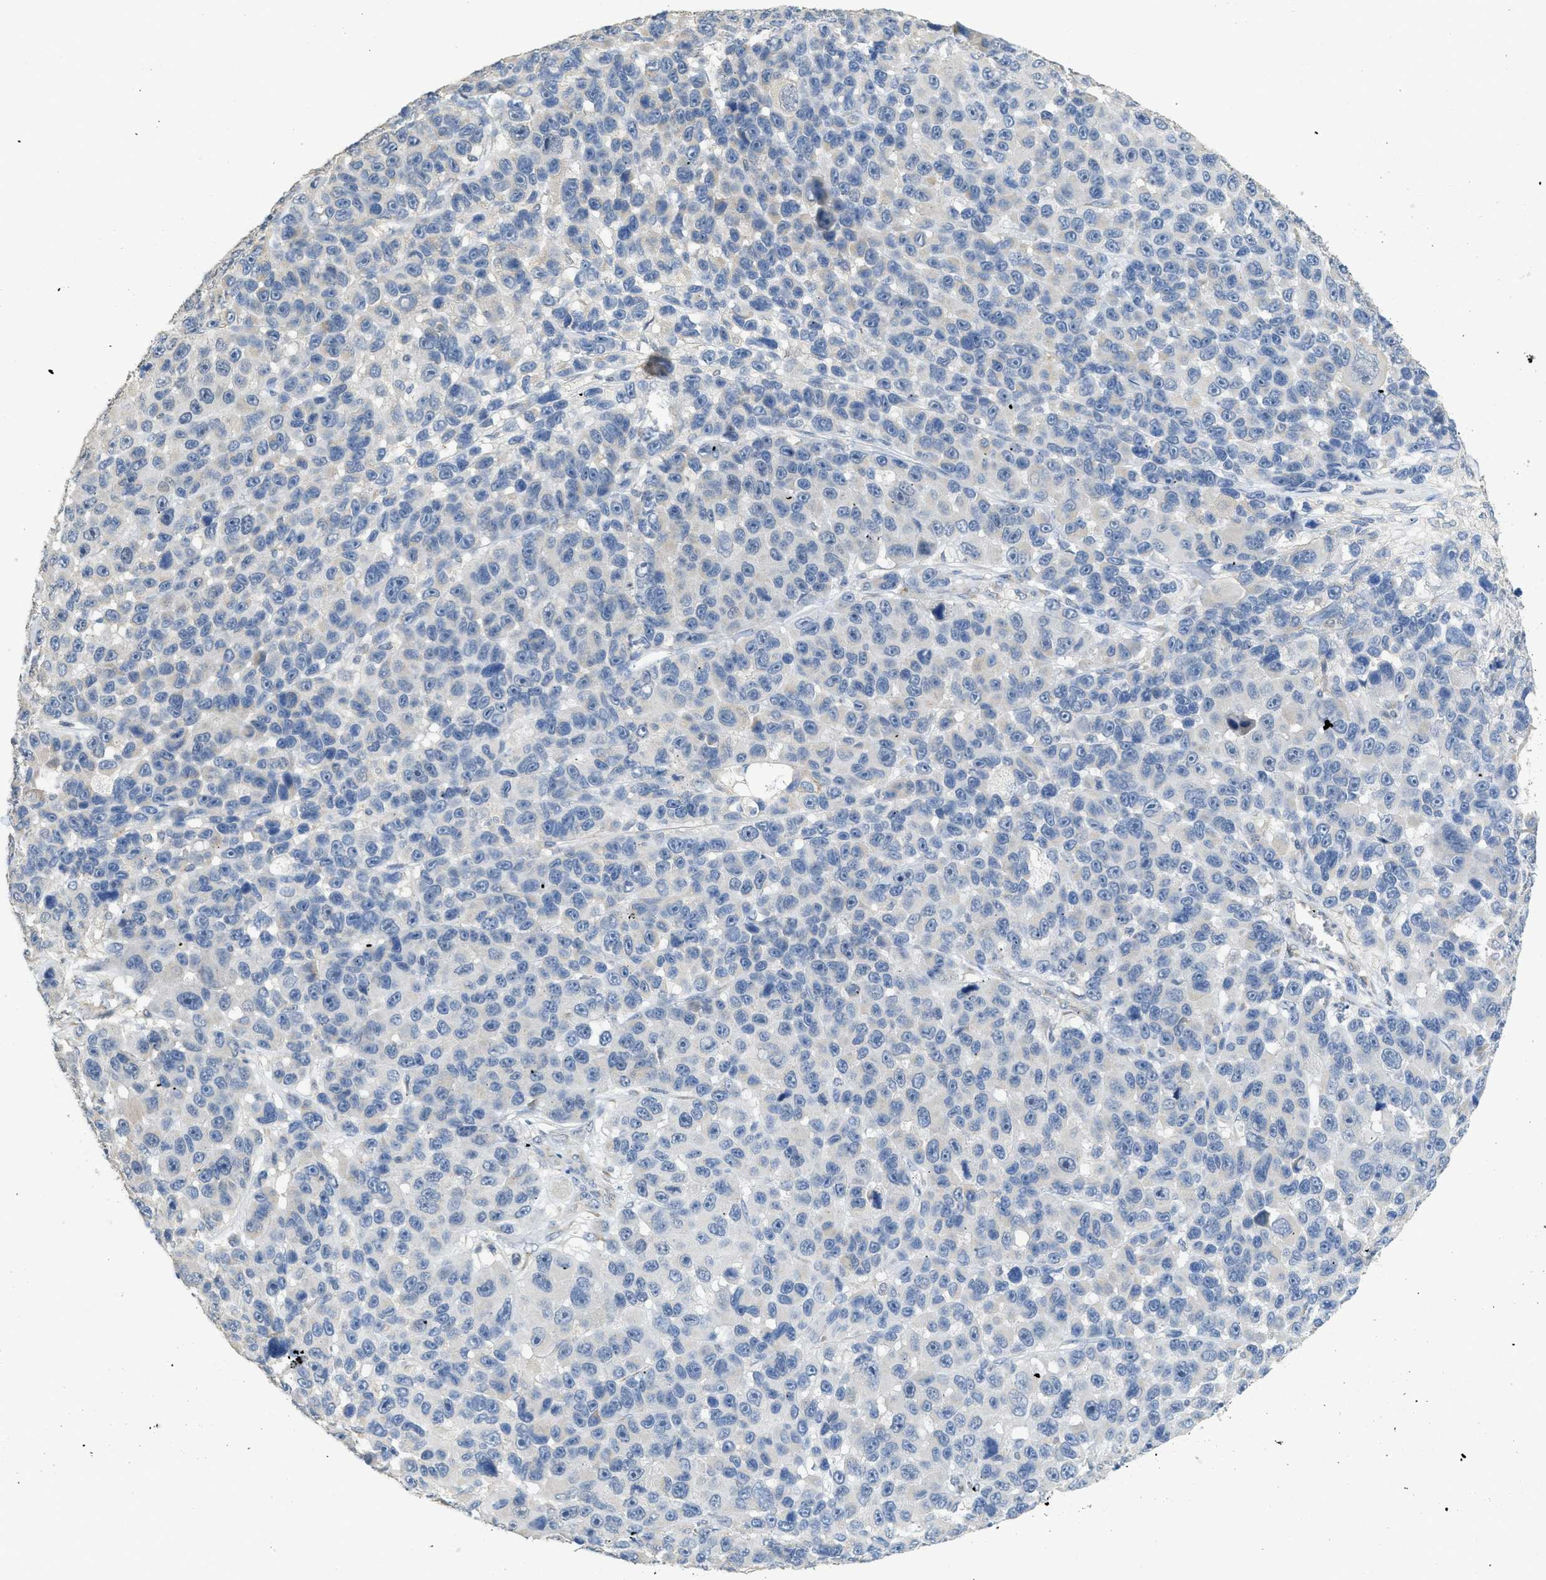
{"staining": {"intensity": "negative", "quantity": "none", "location": "none"}, "tissue": "melanoma", "cell_type": "Tumor cells", "image_type": "cancer", "snomed": [{"axis": "morphology", "description": "Malignant melanoma, NOS"}, {"axis": "topography", "description": "Skin"}], "caption": "A micrograph of human melanoma is negative for staining in tumor cells.", "gene": "SFXN2", "patient": {"sex": "male", "age": 53}}